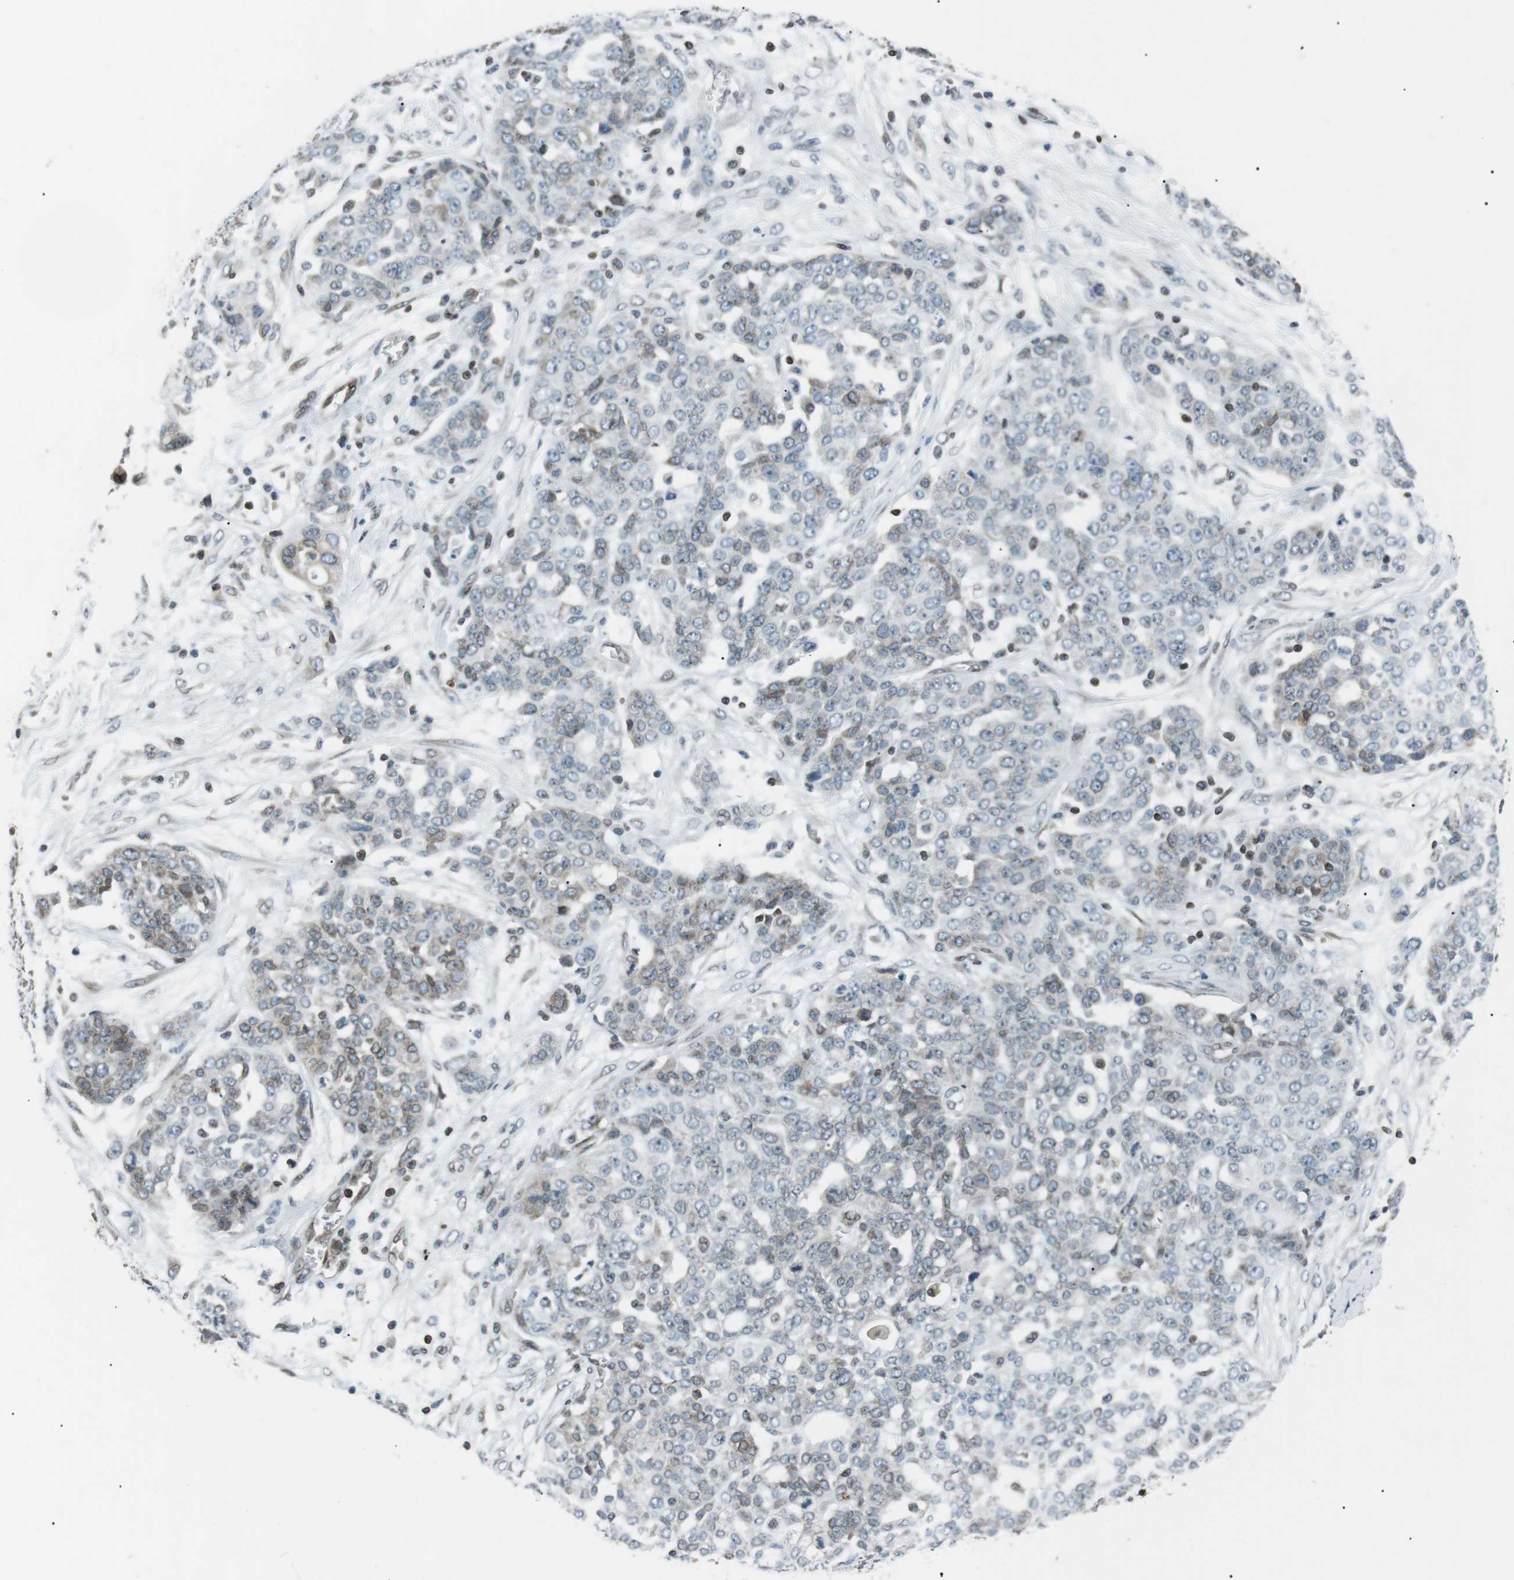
{"staining": {"intensity": "negative", "quantity": "none", "location": "none"}, "tissue": "ovarian cancer", "cell_type": "Tumor cells", "image_type": "cancer", "snomed": [{"axis": "morphology", "description": "Cystadenocarcinoma, serous, NOS"}, {"axis": "topography", "description": "Soft tissue"}, {"axis": "topography", "description": "Ovary"}], "caption": "Image shows no protein positivity in tumor cells of serous cystadenocarcinoma (ovarian) tissue. (Brightfield microscopy of DAB (3,3'-diaminobenzidine) IHC at high magnification).", "gene": "TMX4", "patient": {"sex": "female", "age": 57}}